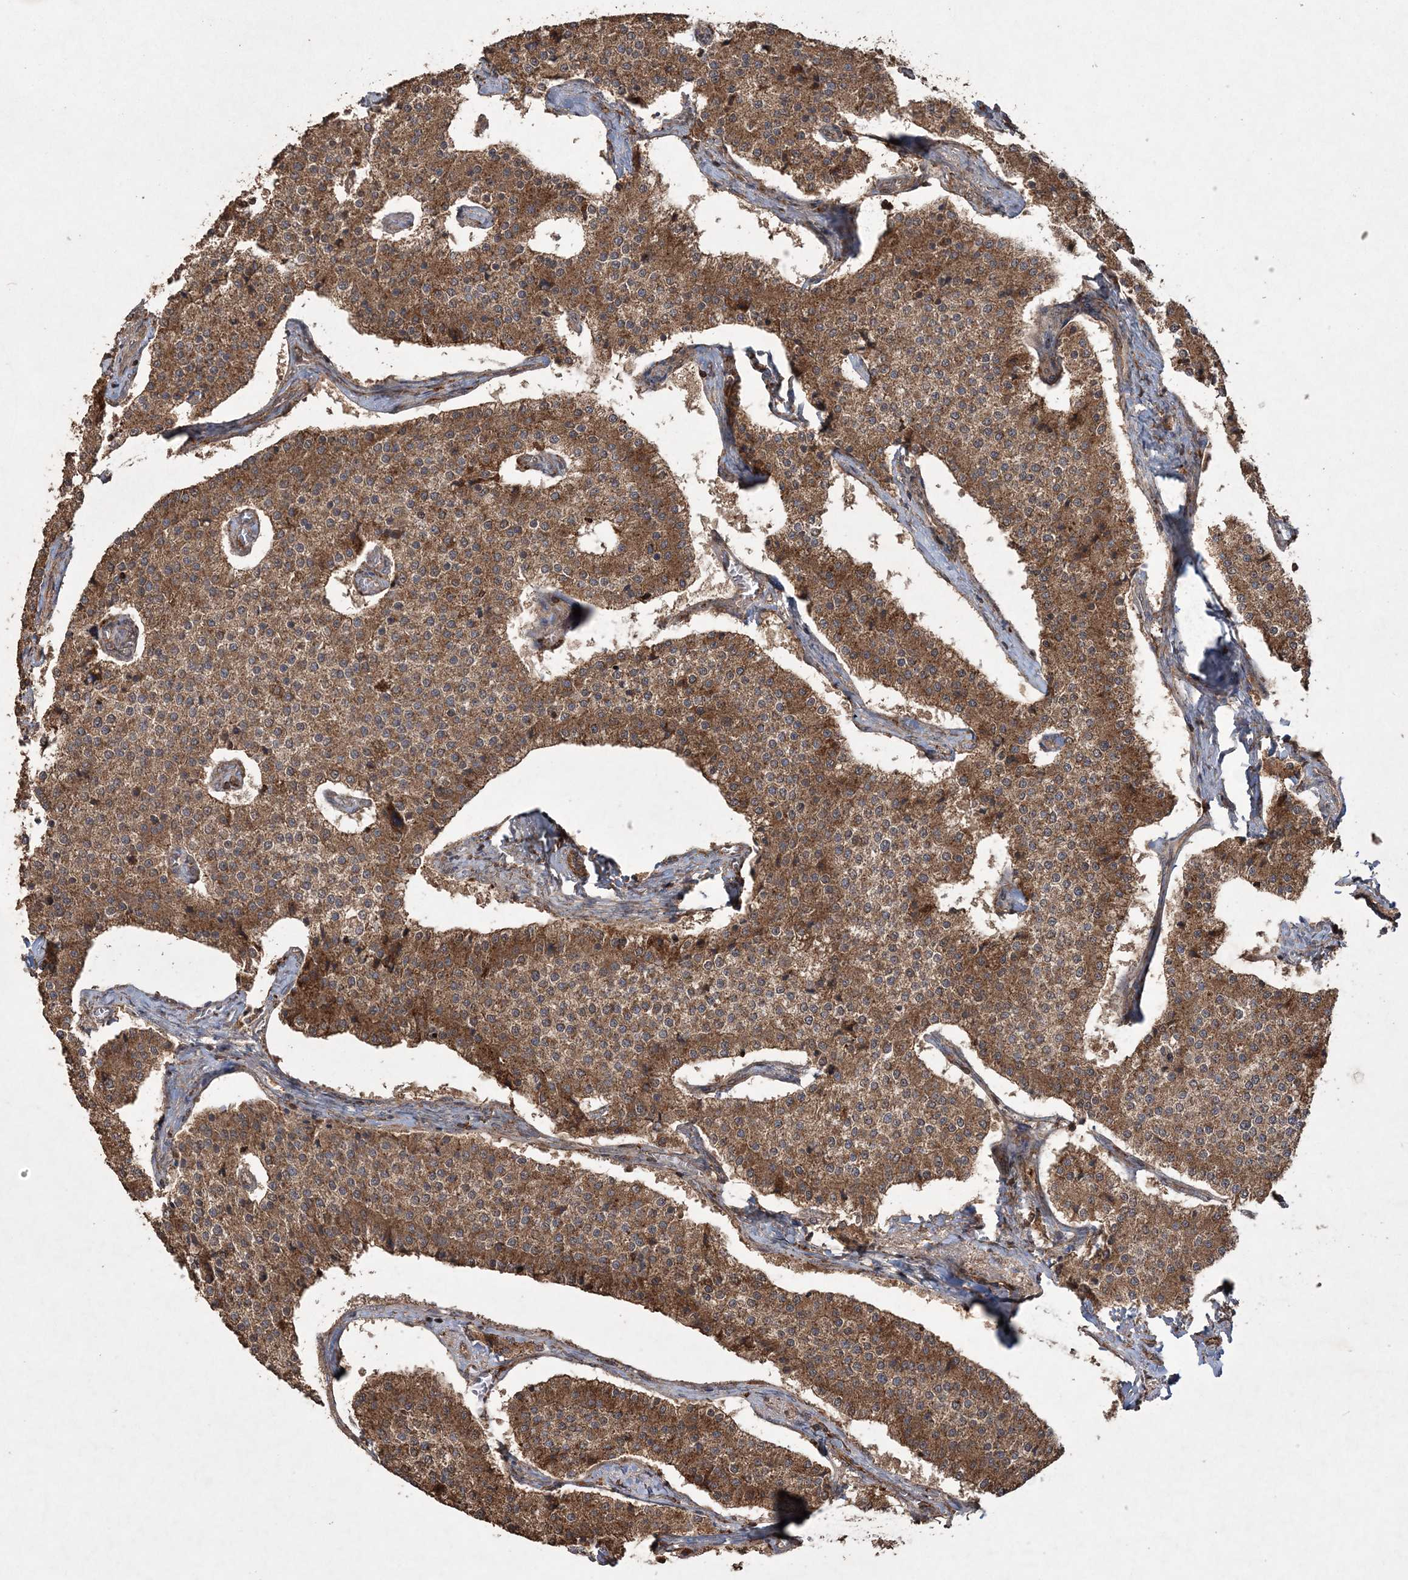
{"staining": {"intensity": "moderate", "quantity": ">75%", "location": "cytoplasmic/membranous"}, "tissue": "carcinoid", "cell_type": "Tumor cells", "image_type": "cancer", "snomed": [{"axis": "morphology", "description": "Carcinoid, malignant, NOS"}, {"axis": "topography", "description": "Colon"}], "caption": "This is an image of IHC staining of carcinoid, which shows moderate staining in the cytoplasmic/membranous of tumor cells.", "gene": "TTC7A", "patient": {"sex": "female", "age": 52}}